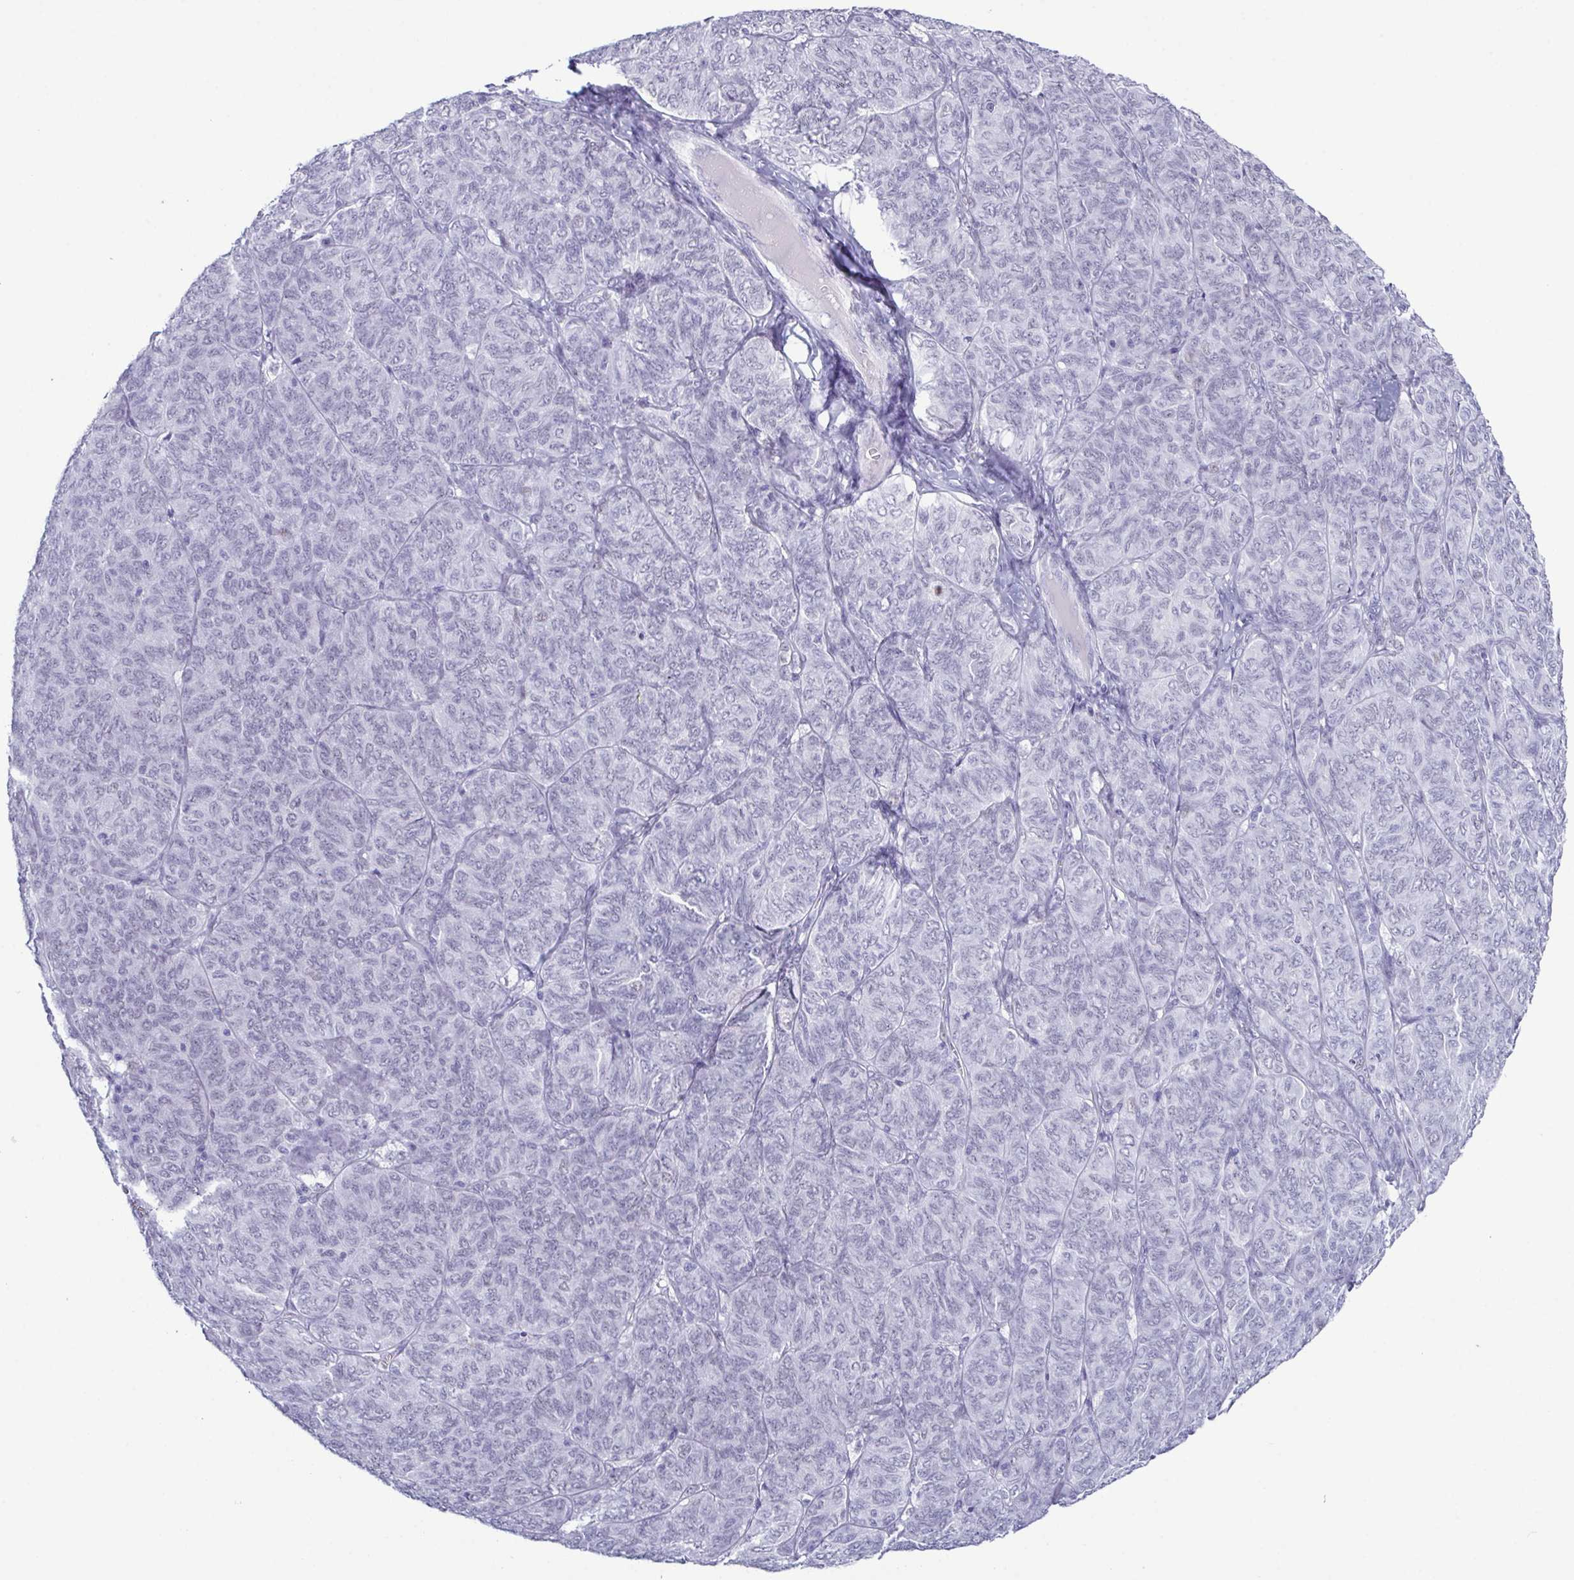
{"staining": {"intensity": "negative", "quantity": "none", "location": "none"}, "tissue": "ovarian cancer", "cell_type": "Tumor cells", "image_type": "cancer", "snomed": [{"axis": "morphology", "description": "Carcinoma, endometroid"}, {"axis": "topography", "description": "Ovary"}], "caption": "The photomicrograph reveals no significant staining in tumor cells of endometroid carcinoma (ovarian).", "gene": "SUGP2", "patient": {"sex": "female", "age": 80}}